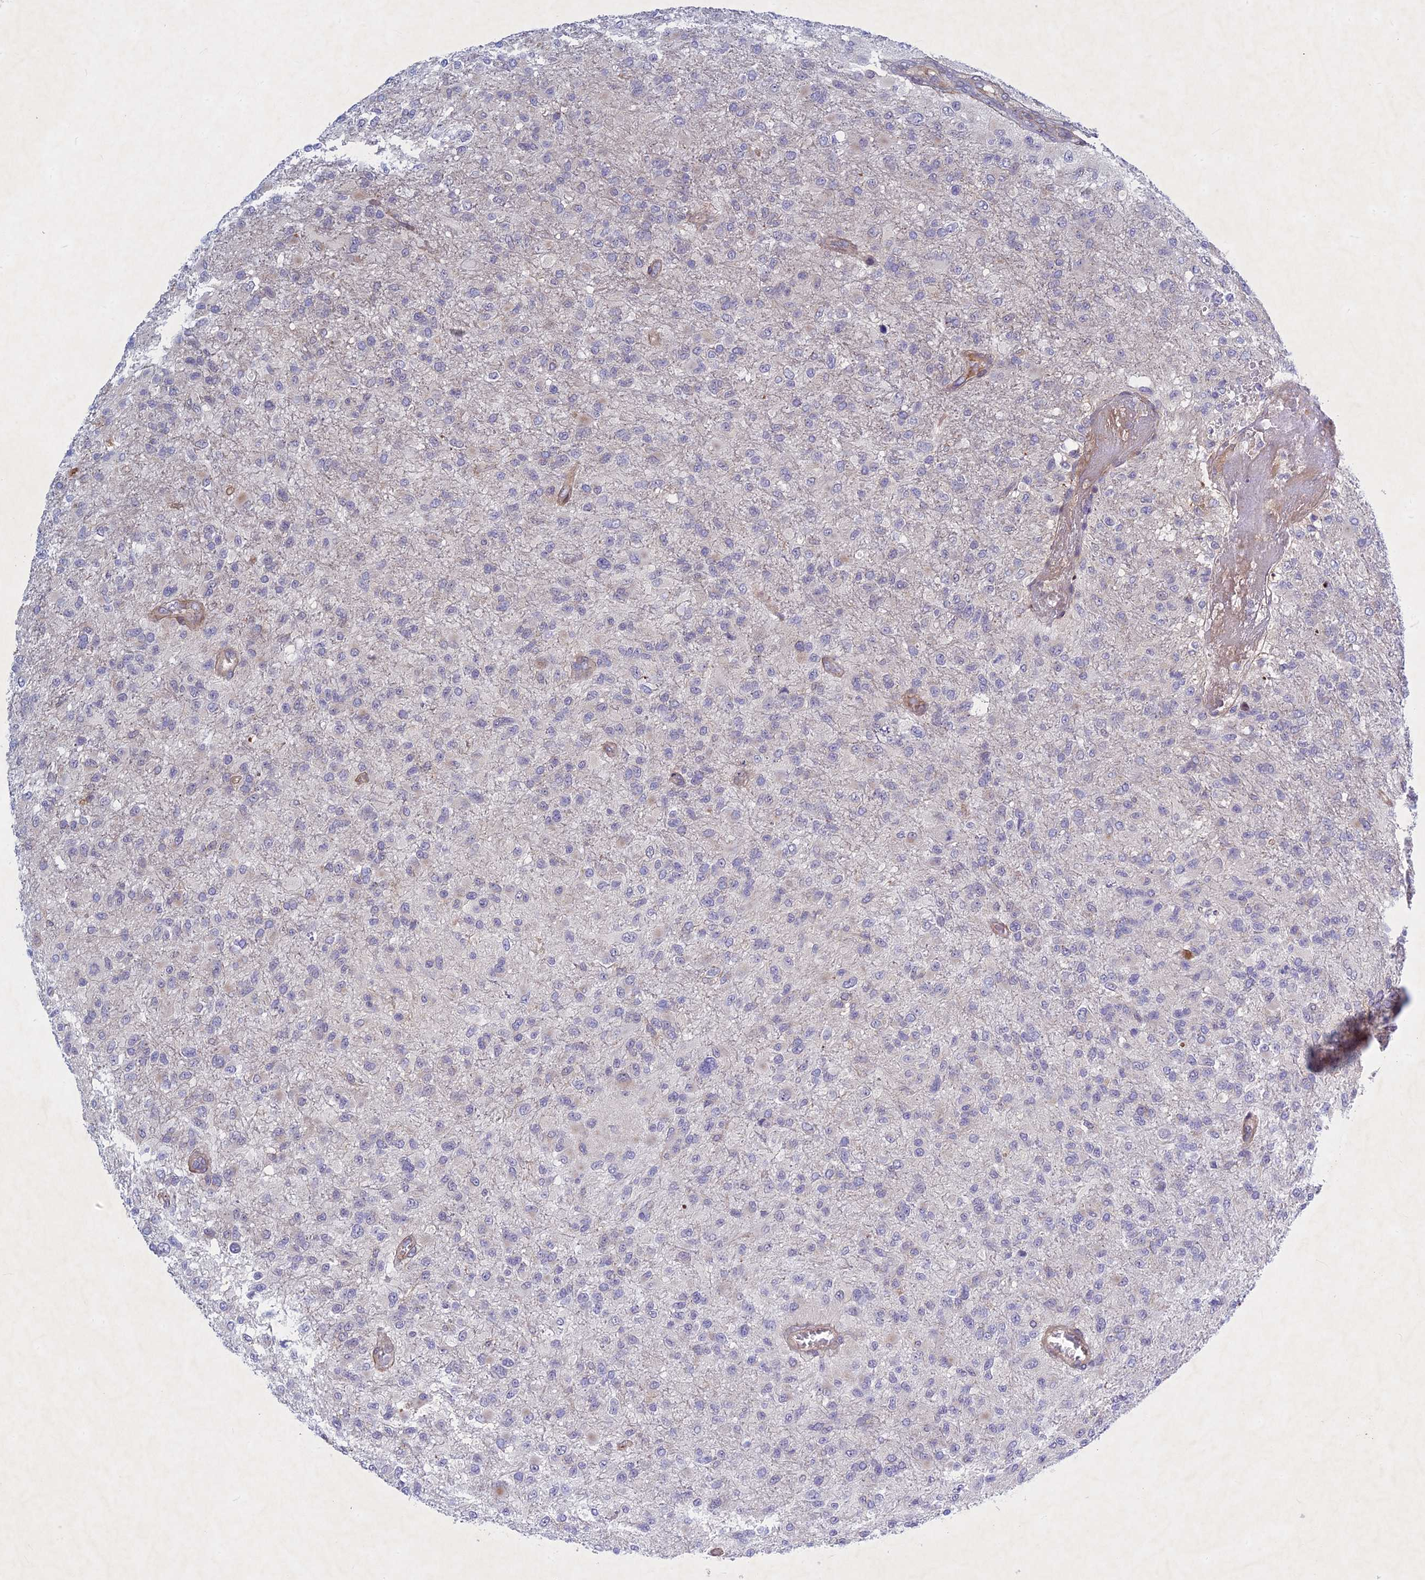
{"staining": {"intensity": "negative", "quantity": "none", "location": "none"}, "tissue": "glioma", "cell_type": "Tumor cells", "image_type": "cancer", "snomed": [{"axis": "morphology", "description": "Glioma, malignant, High grade"}, {"axis": "topography", "description": "Brain"}], "caption": "A high-resolution histopathology image shows immunohistochemistry staining of glioma, which shows no significant positivity in tumor cells. (DAB (3,3'-diaminobenzidine) immunohistochemistry (IHC), high magnification).", "gene": "PTHLH", "patient": {"sex": "female", "age": 74}}